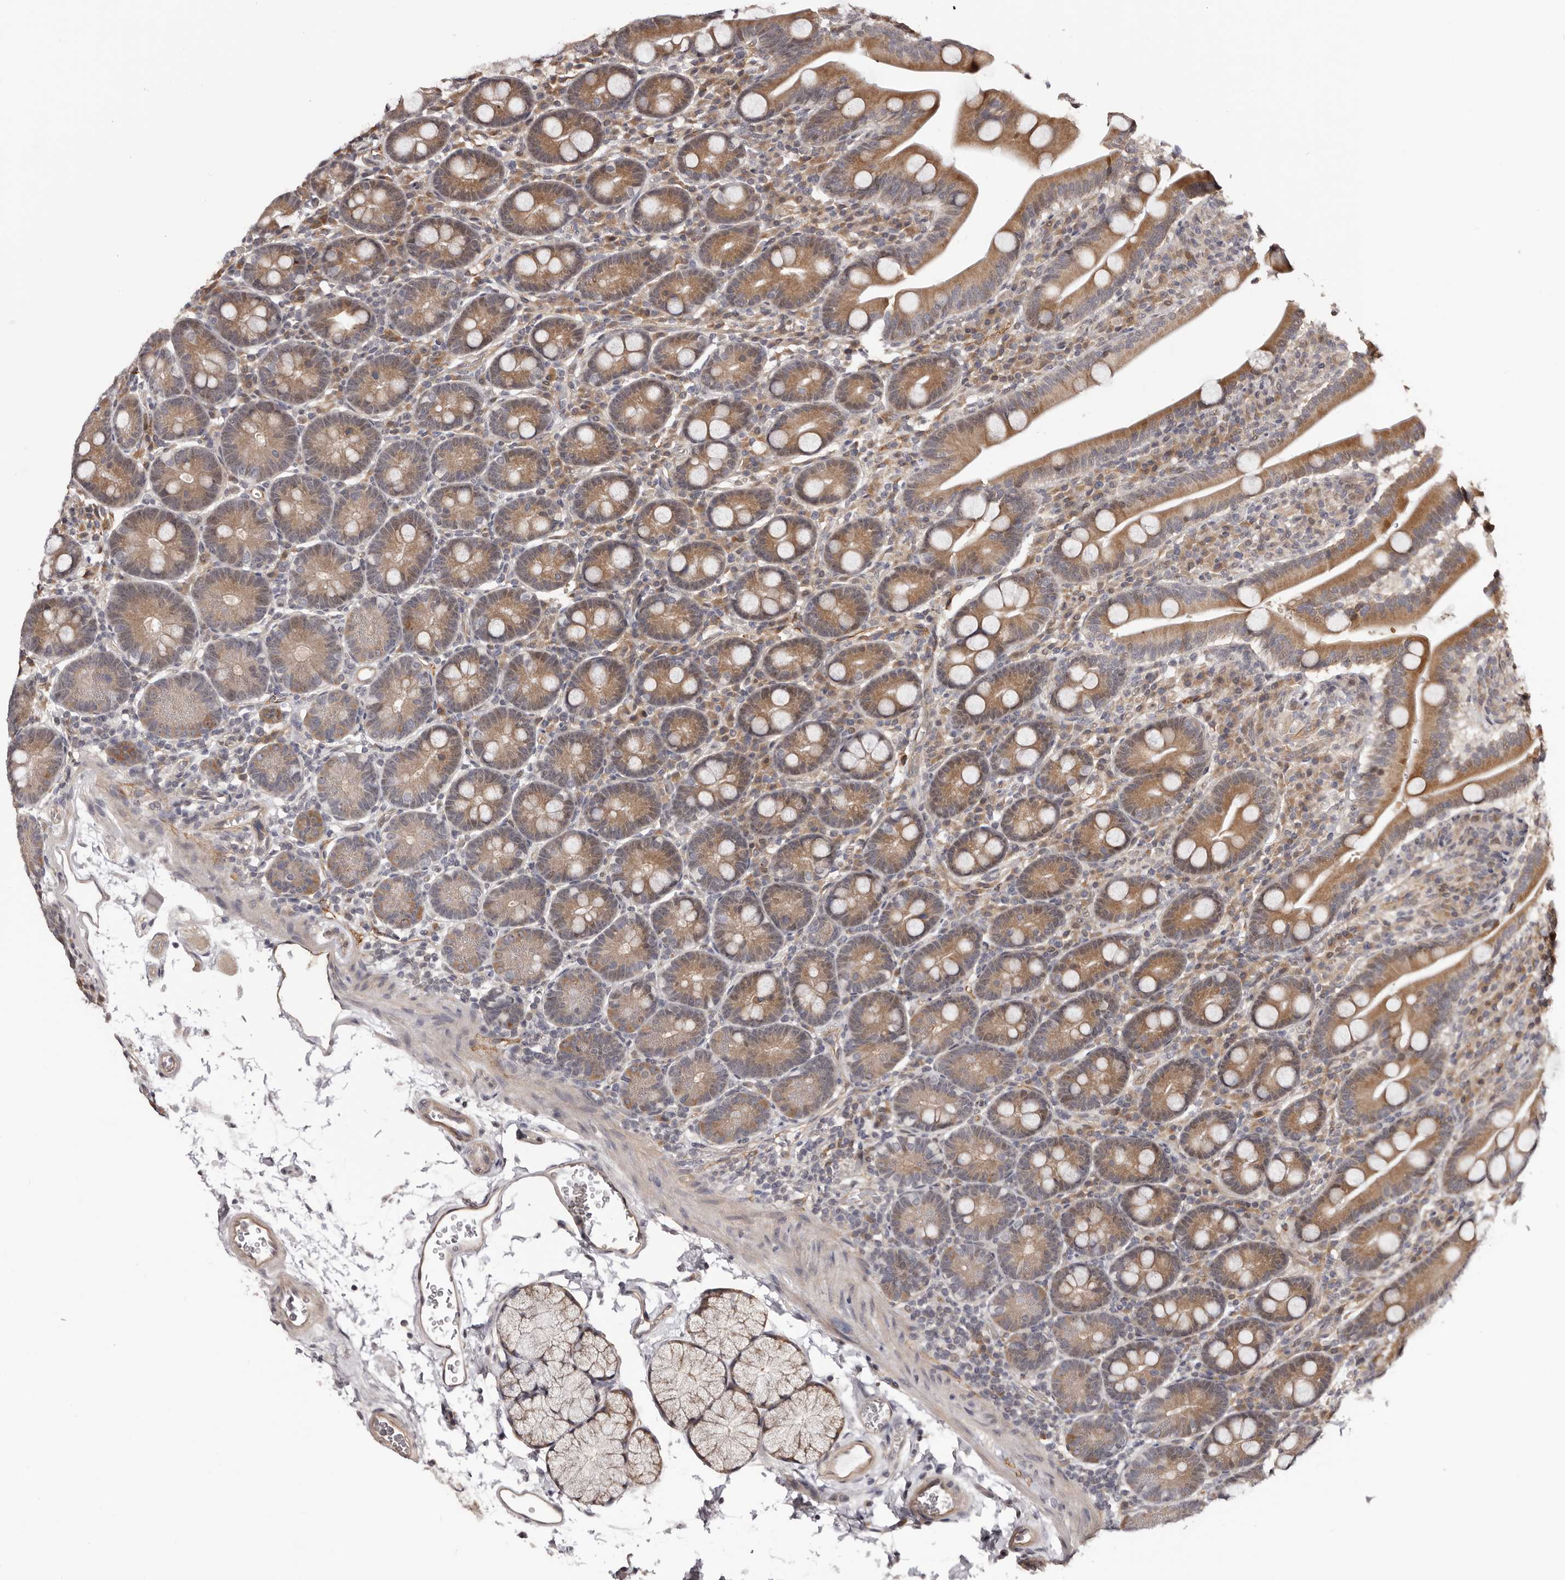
{"staining": {"intensity": "moderate", "quantity": ">75%", "location": "cytoplasmic/membranous"}, "tissue": "duodenum", "cell_type": "Glandular cells", "image_type": "normal", "snomed": [{"axis": "morphology", "description": "Normal tissue, NOS"}, {"axis": "topography", "description": "Duodenum"}], "caption": "DAB (3,3'-diaminobenzidine) immunohistochemical staining of unremarkable human duodenum demonstrates moderate cytoplasmic/membranous protein staining in about >75% of glandular cells.", "gene": "NOL12", "patient": {"sex": "male", "age": 35}}